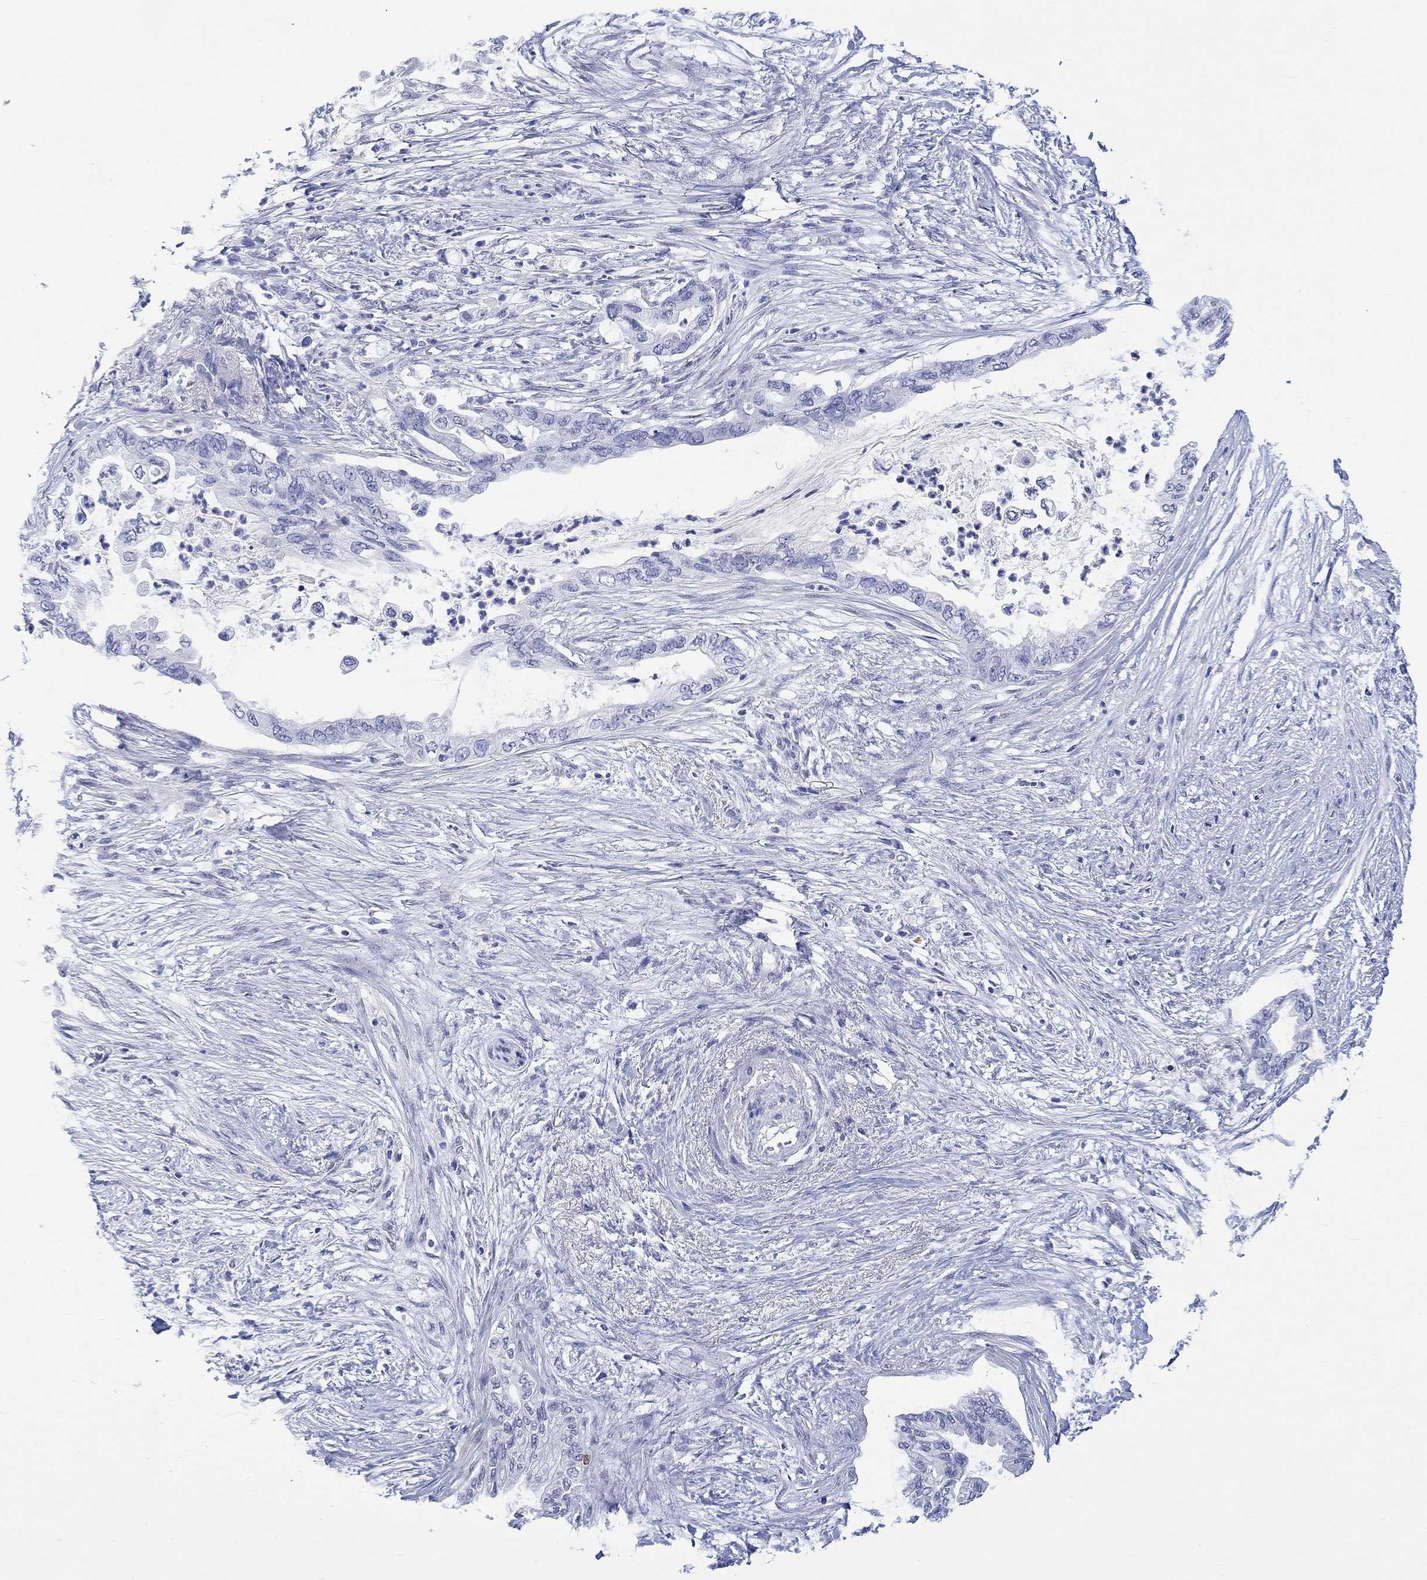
{"staining": {"intensity": "negative", "quantity": "none", "location": "none"}, "tissue": "pancreatic cancer", "cell_type": "Tumor cells", "image_type": "cancer", "snomed": [{"axis": "morphology", "description": "Normal tissue, NOS"}, {"axis": "morphology", "description": "Adenocarcinoma, NOS"}, {"axis": "topography", "description": "Pancreas"}, {"axis": "topography", "description": "Duodenum"}], "caption": "This is an immunohistochemistry image of pancreatic adenocarcinoma. There is no staining in tumor cells.", "gene": "MSI1", "patient": {"sex": "female", "age": 60}}